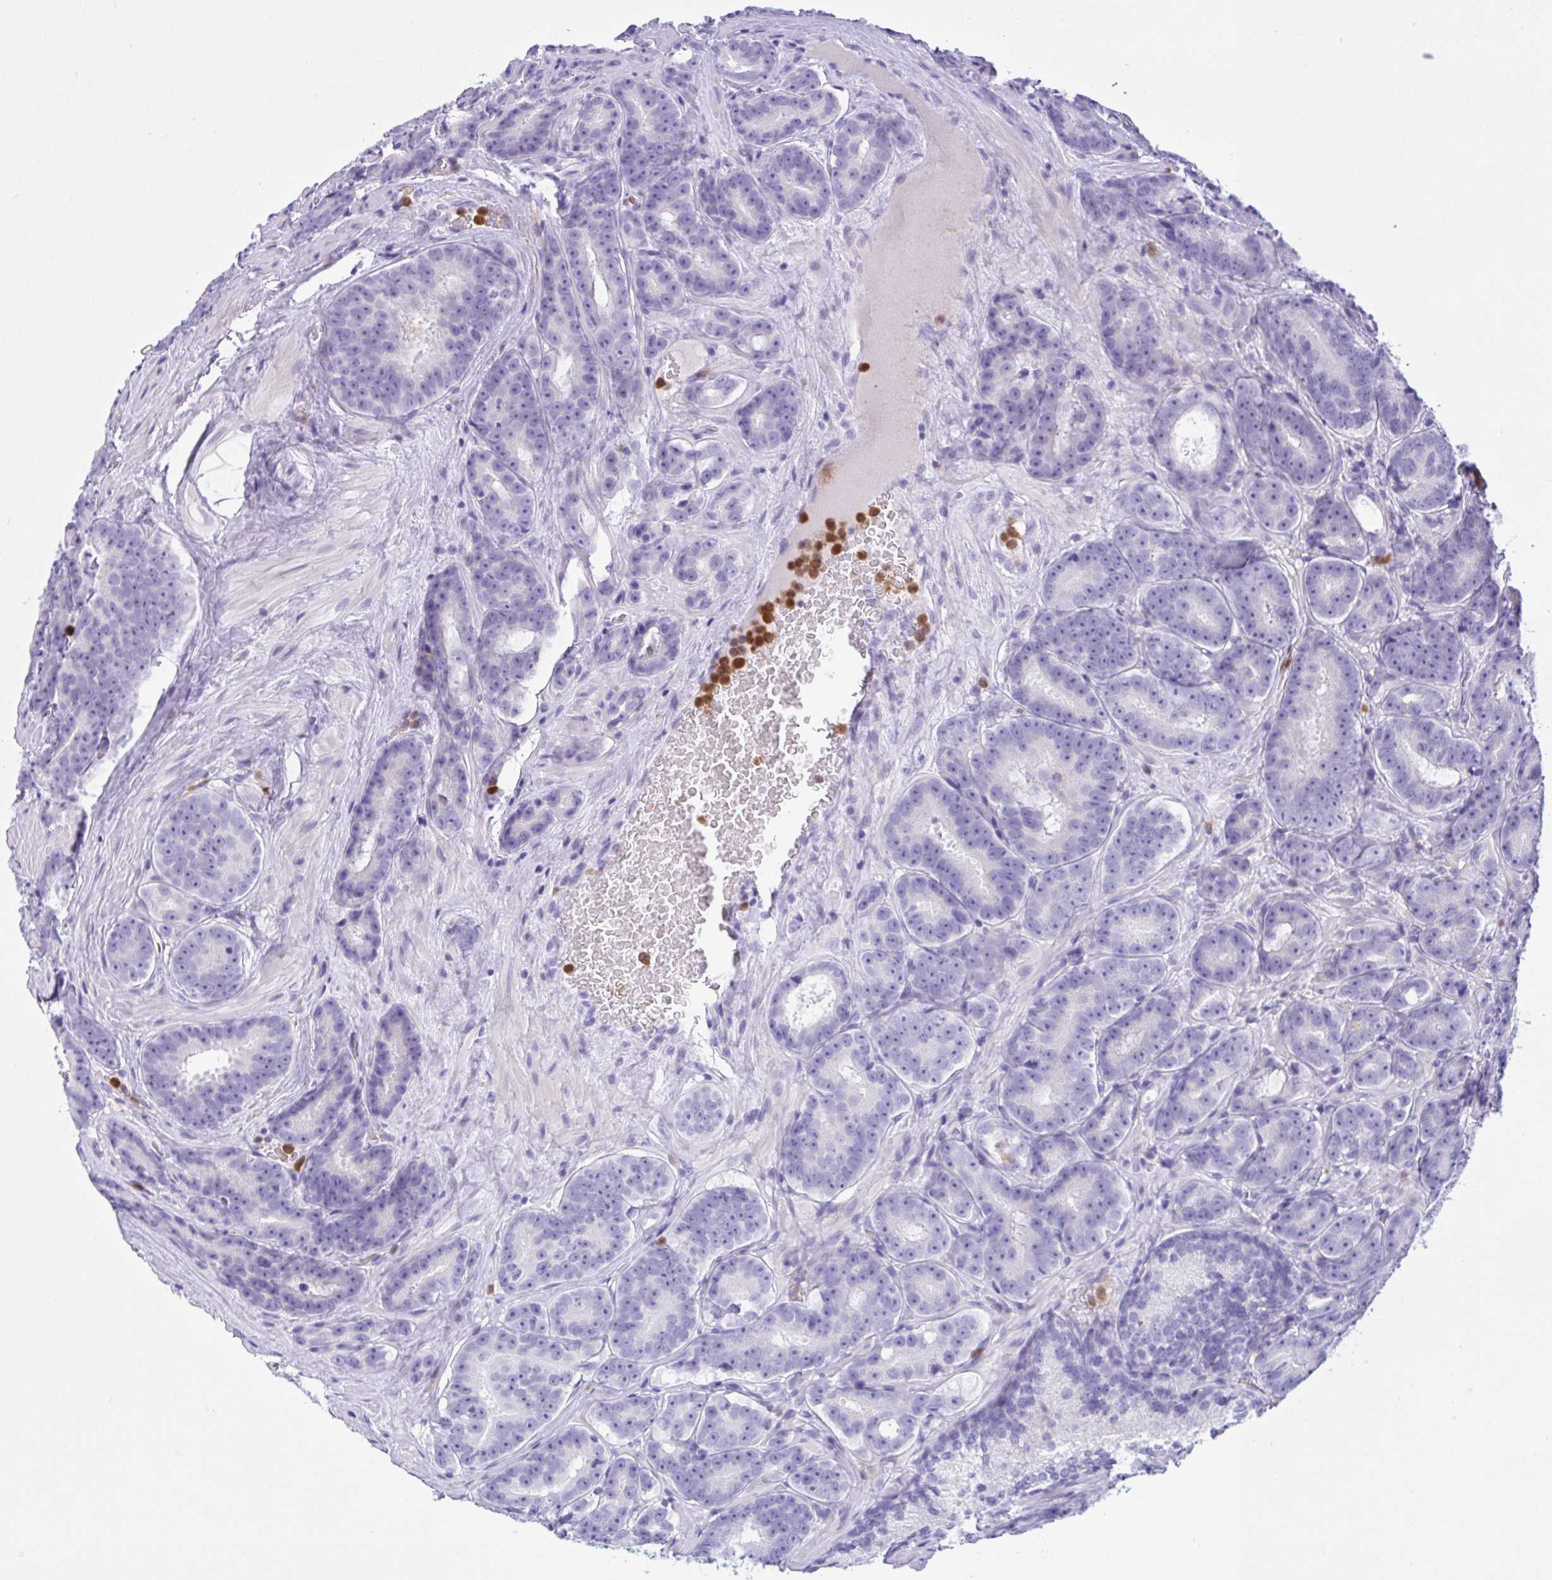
{"staining": {"intensity": "negative", "quantity": "none", "location": "none"}, "tissue": "prostate cancer", "cell_type": "Tumor cells", "image_type": "cancer", "snomed": [{"axis": "morphology", "description": "Adenocarcinoma, Low grade"}, {"axis": "topography", "description": "Prostate"}], "caption": "Human prostate cancer stained for a protein using immunohistochemistry (IHC) reveals no expression in tumor cells.", "gene": "NCF1", "patient": {"sex": "male", "age": 62}}